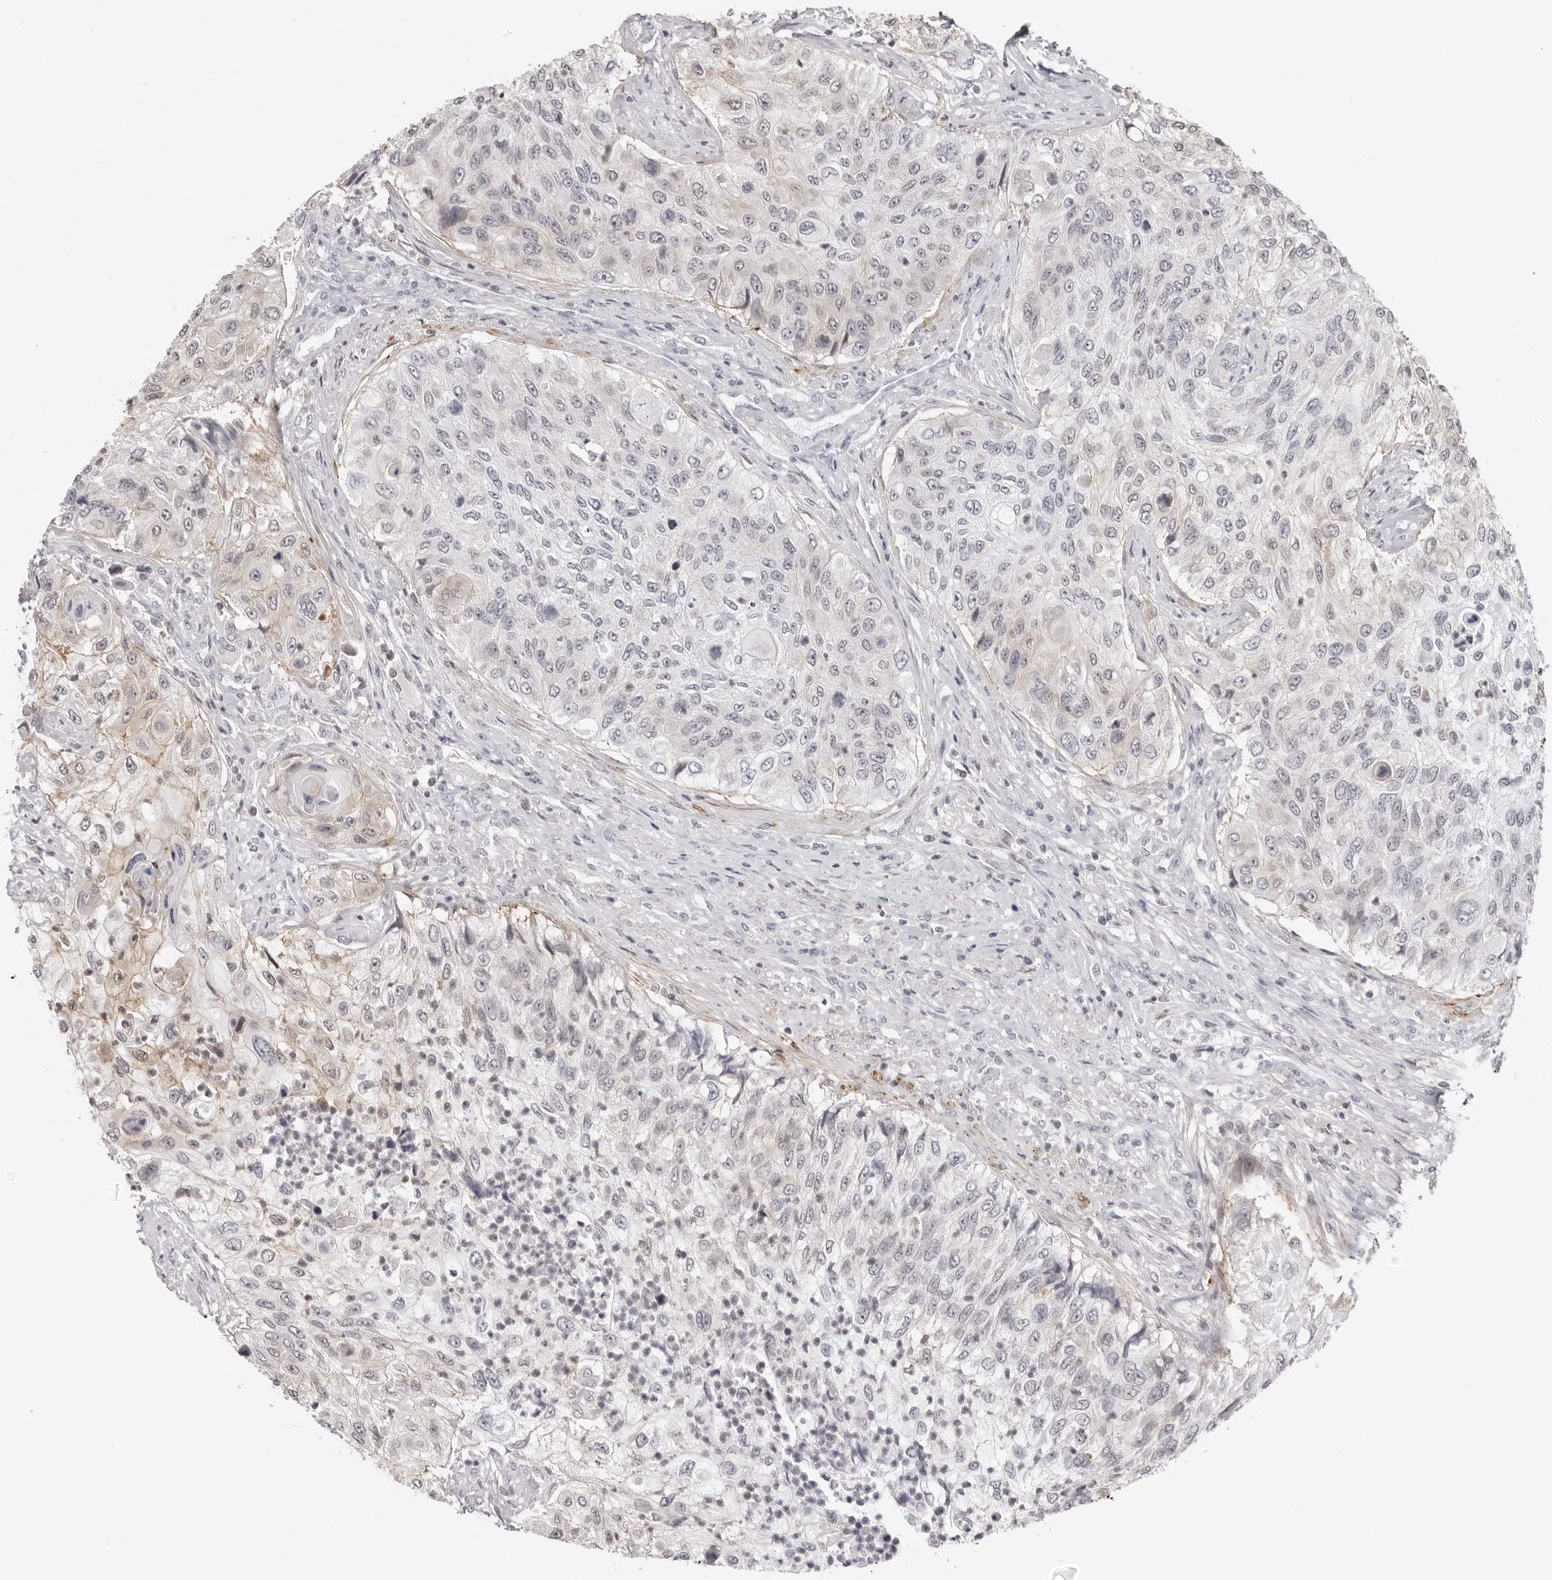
{"staining": {"intensity": "negative", "quantity": "none", "location": "none"}, "tissue": "urothelial cancer", "cell_type": "Tumor cells", "image_type": "cancer", "snomed": [{"axis": "morphology", "description": "Urothelial carcinoma, High grade"}, {"axis": "topography", "description": "Urinary bladder"}], "caption": "Urothelial cancer was stained to show a protein in brown. There is no significant expression in tumor cells. (DAB (3,3'-diaminobenzidine) immunohistochemistry, high magnification).", "gene": "UNK", "patient": {"sex": "female", "age": 60}}